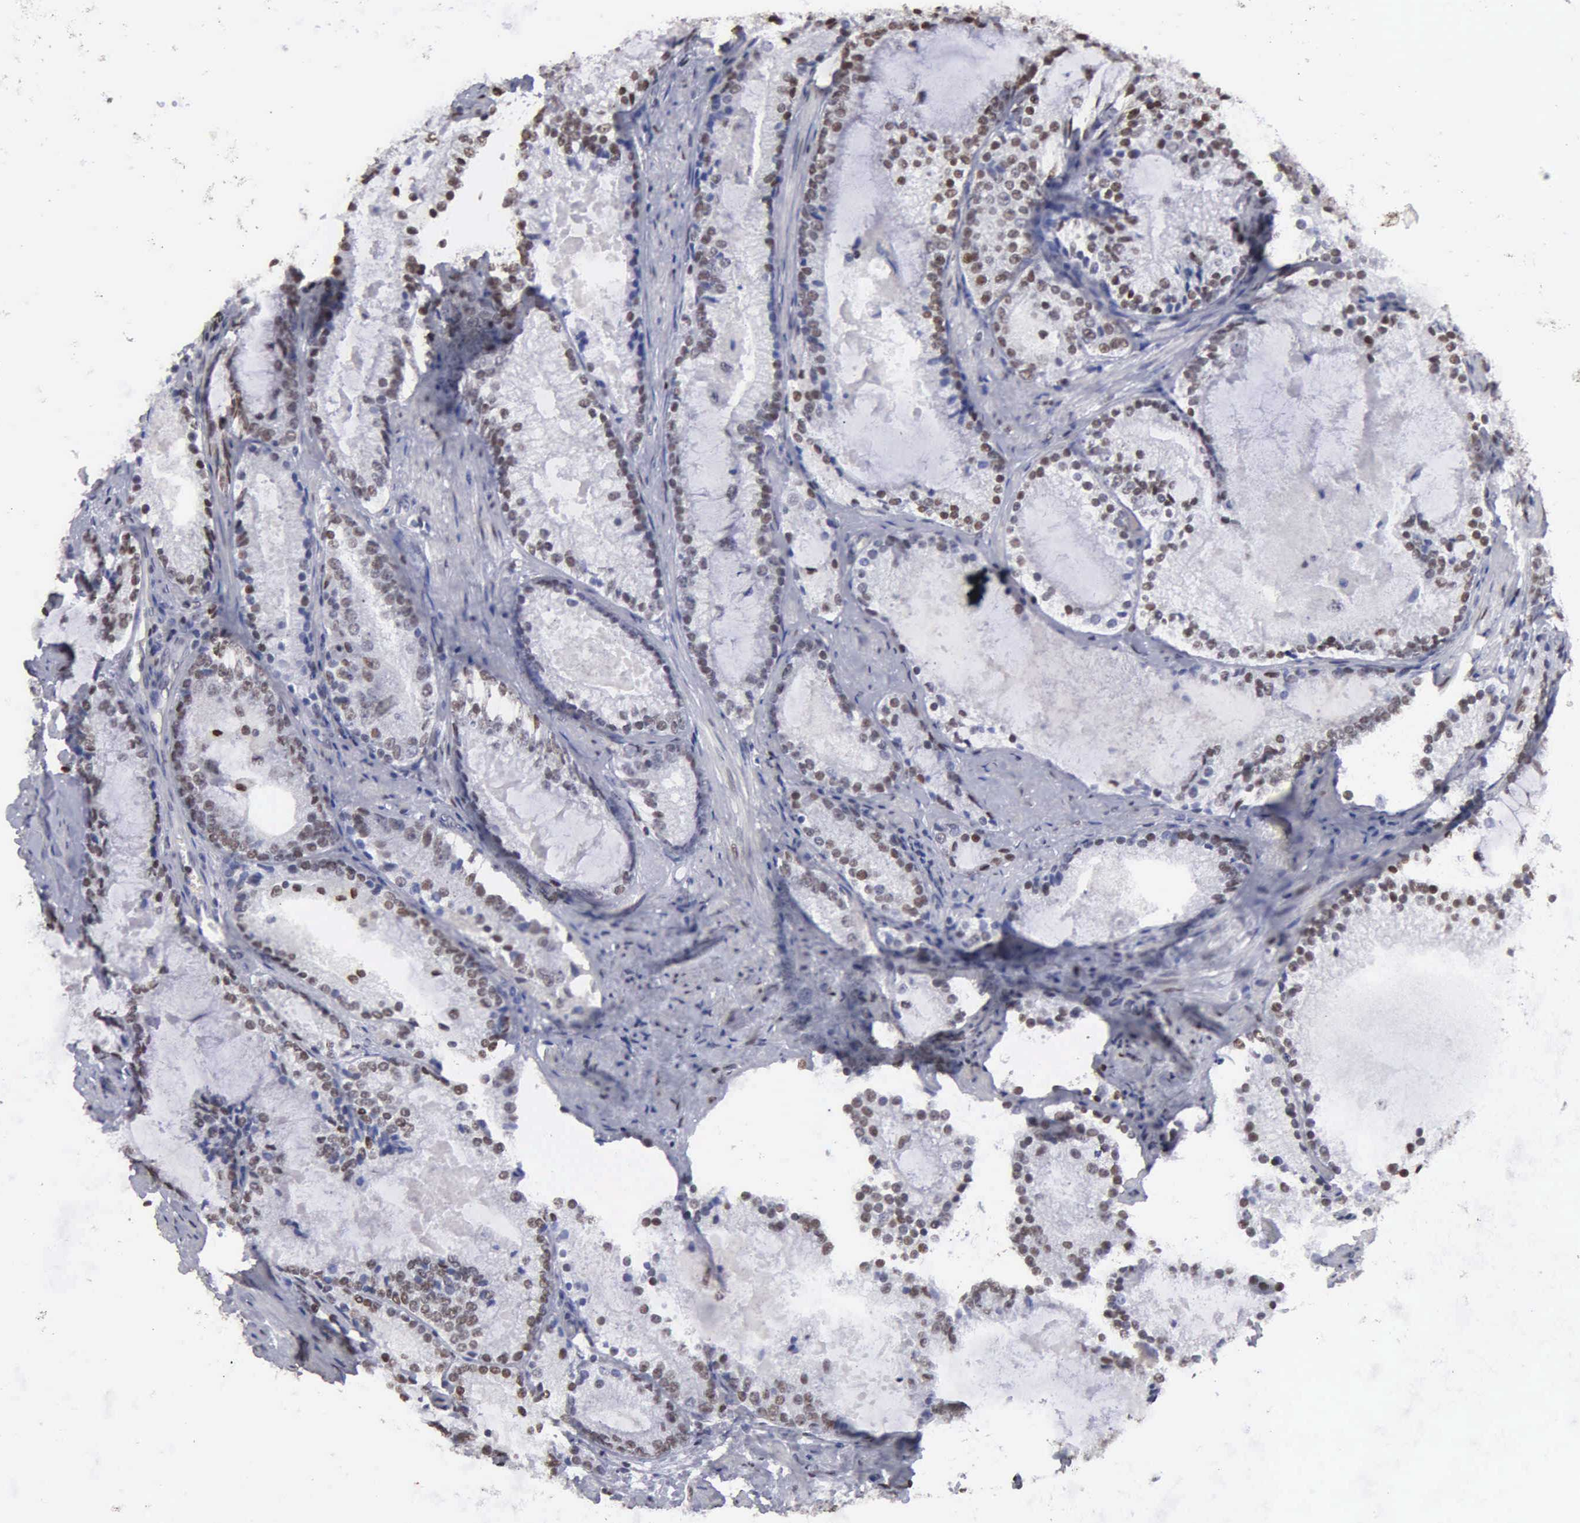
{"staining": {"intensity": "moderate", "quantity": "25%-75%", "location": "nuclear"}, "tissue": "prostate cancer", "cell_type": "Tumor cells", "image_type": "cancer", "snomed": [{"axis": "morphology", "description": "Adenocarcinoma, High grade"}, {"axis": "topography", "description": "Prostate"}], "caption": "DAB (3,3'-diaminobenzidine) immunohistochemical staining of prostate cancer reveals moderate nuclear protein positivity in about 25%-75% of tumor cells.", "gene": "CCNG1", "patient": {"sex": "male", "age": 63}}